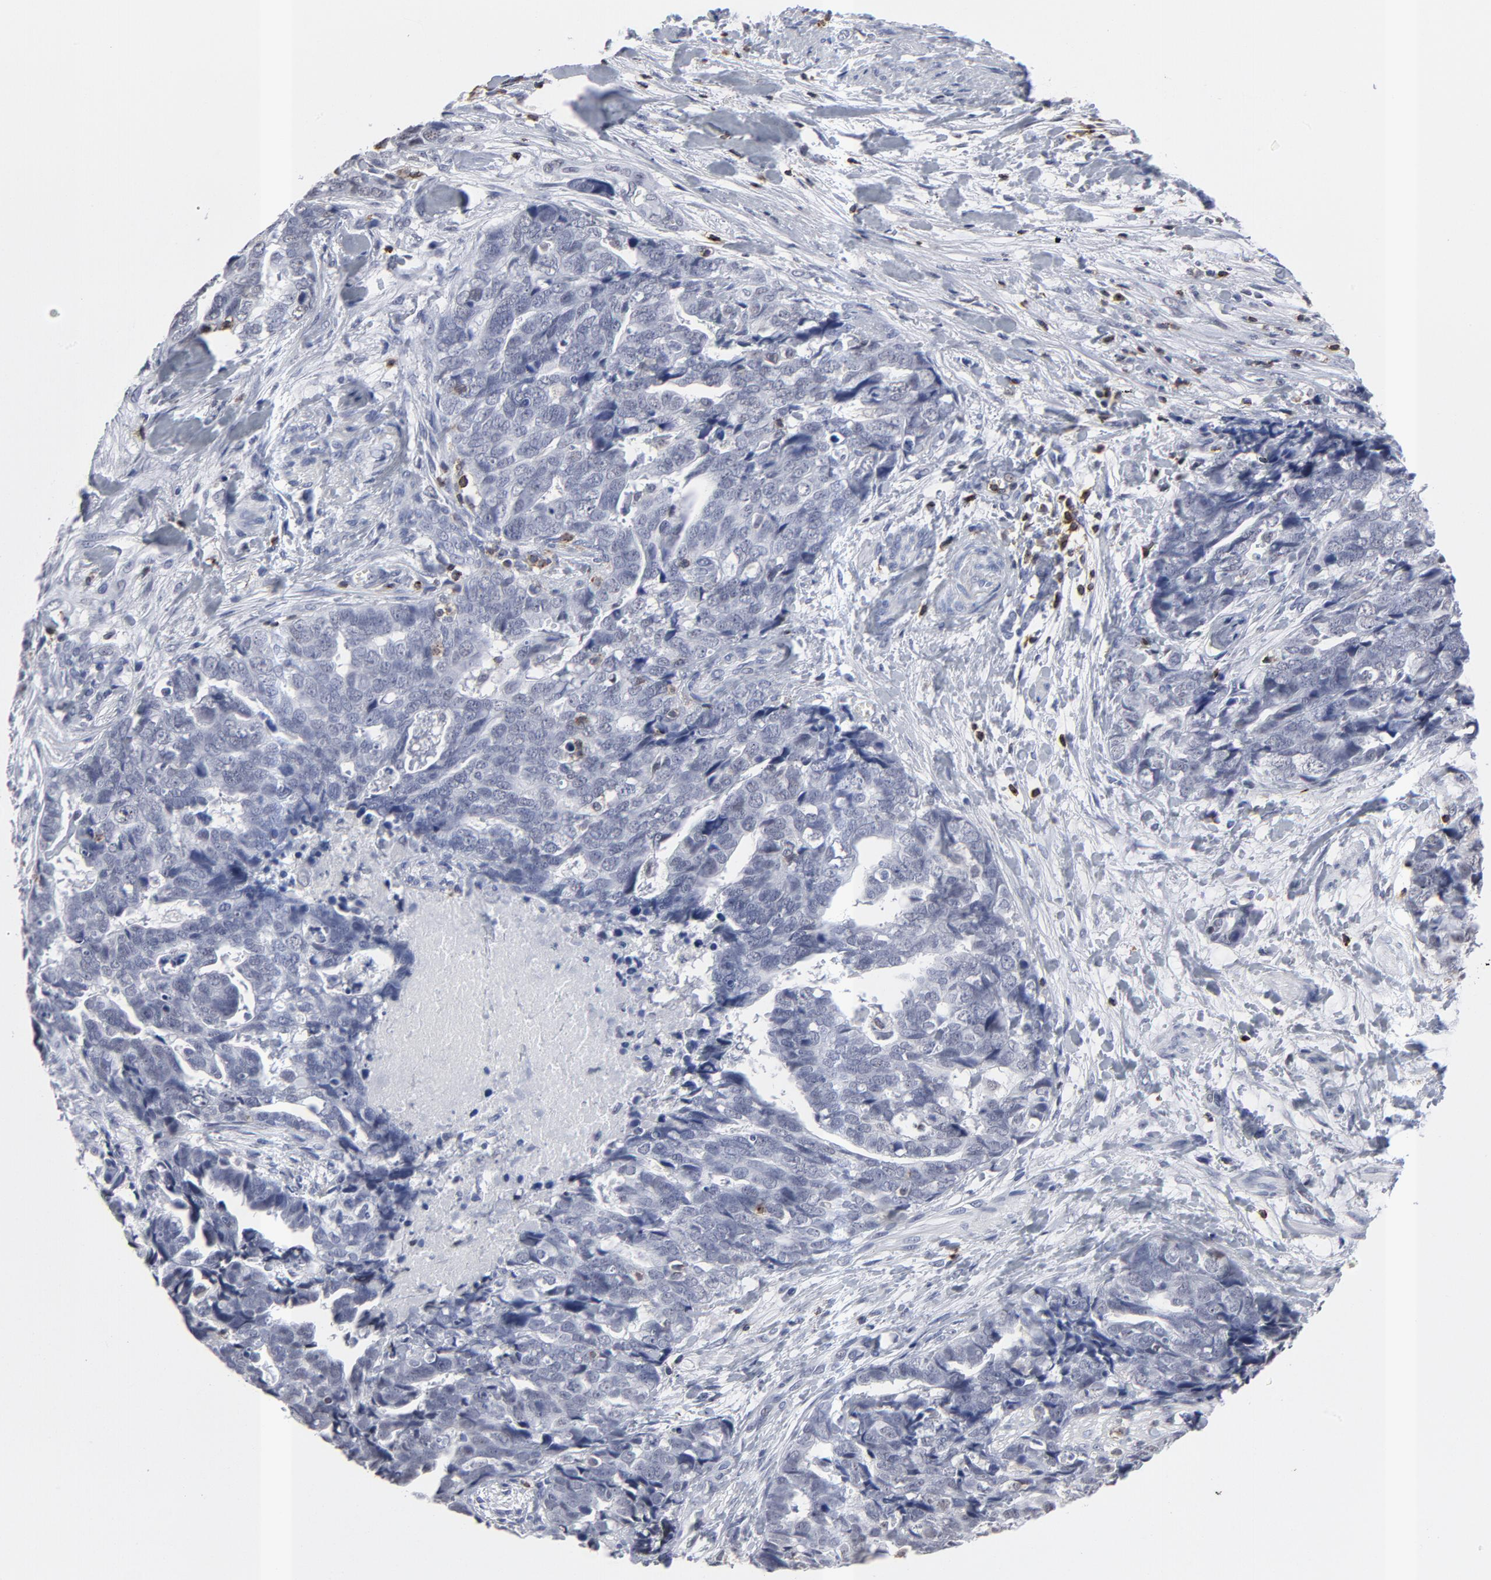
{"staining": {"intensity": "negative", "quantity": "none", "location": "none"}, "tissue": "ovarian cancer", "cell_type": "Tumor cells", "image_type": "cancer", "snomed": [{"axis": "morphology", "description": "Normal tissue, NOS"}, {"axis": "morphology", "description": "Cystadenocarcinoma, serous, NOS"}, {"axis": "topography", "description": "Fallopian tube"}, {"axis": "topography", "description": "Ovary"}], "caption": "The micrograph exhibits no significant staining in tumor cells of ovarian cancer (serous cystadenocarcinoma).", "gene": "CD2", "patient": {"sex": "female", "age": 56}}